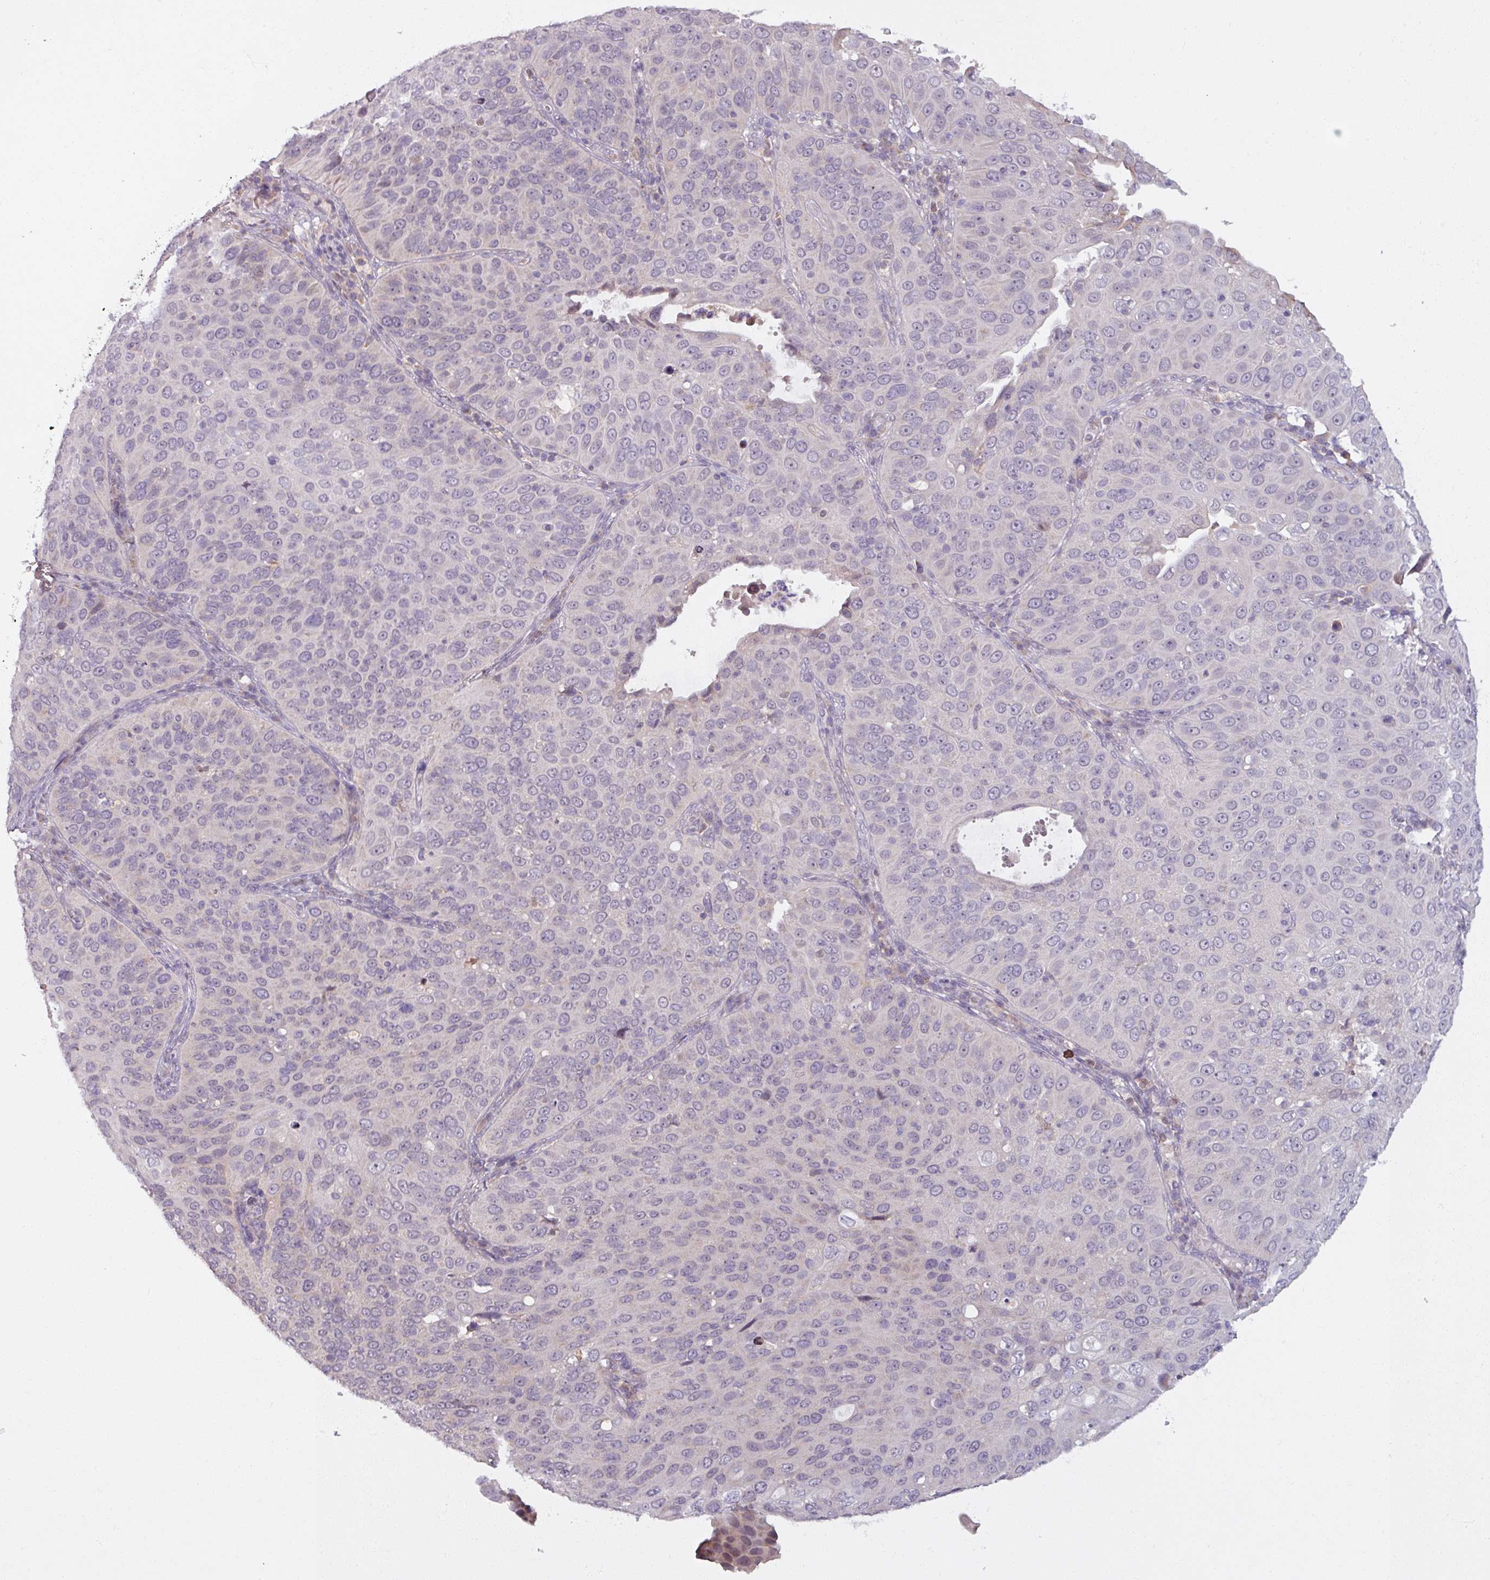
{"staining": {"intensity": "negative", "quantity": "none", "location": "none"}, "tissue": "cervical cancer", "cell_type": "Tumor cells", "image_type": "cancer", "snomed": [{"axis": "morphology", "description": "Squamous cell carcinoma, NOS"}, {"axis": "topography", "description": "Cervix"}], "caption": "This is a histopathology image of immunohistochemistry staining of cervical cancer (squamous cell carcinoma), which shows no staining in tumor cells.", "gene": "OGFOD3", "patient": {"sex": "female", "age": 36}}